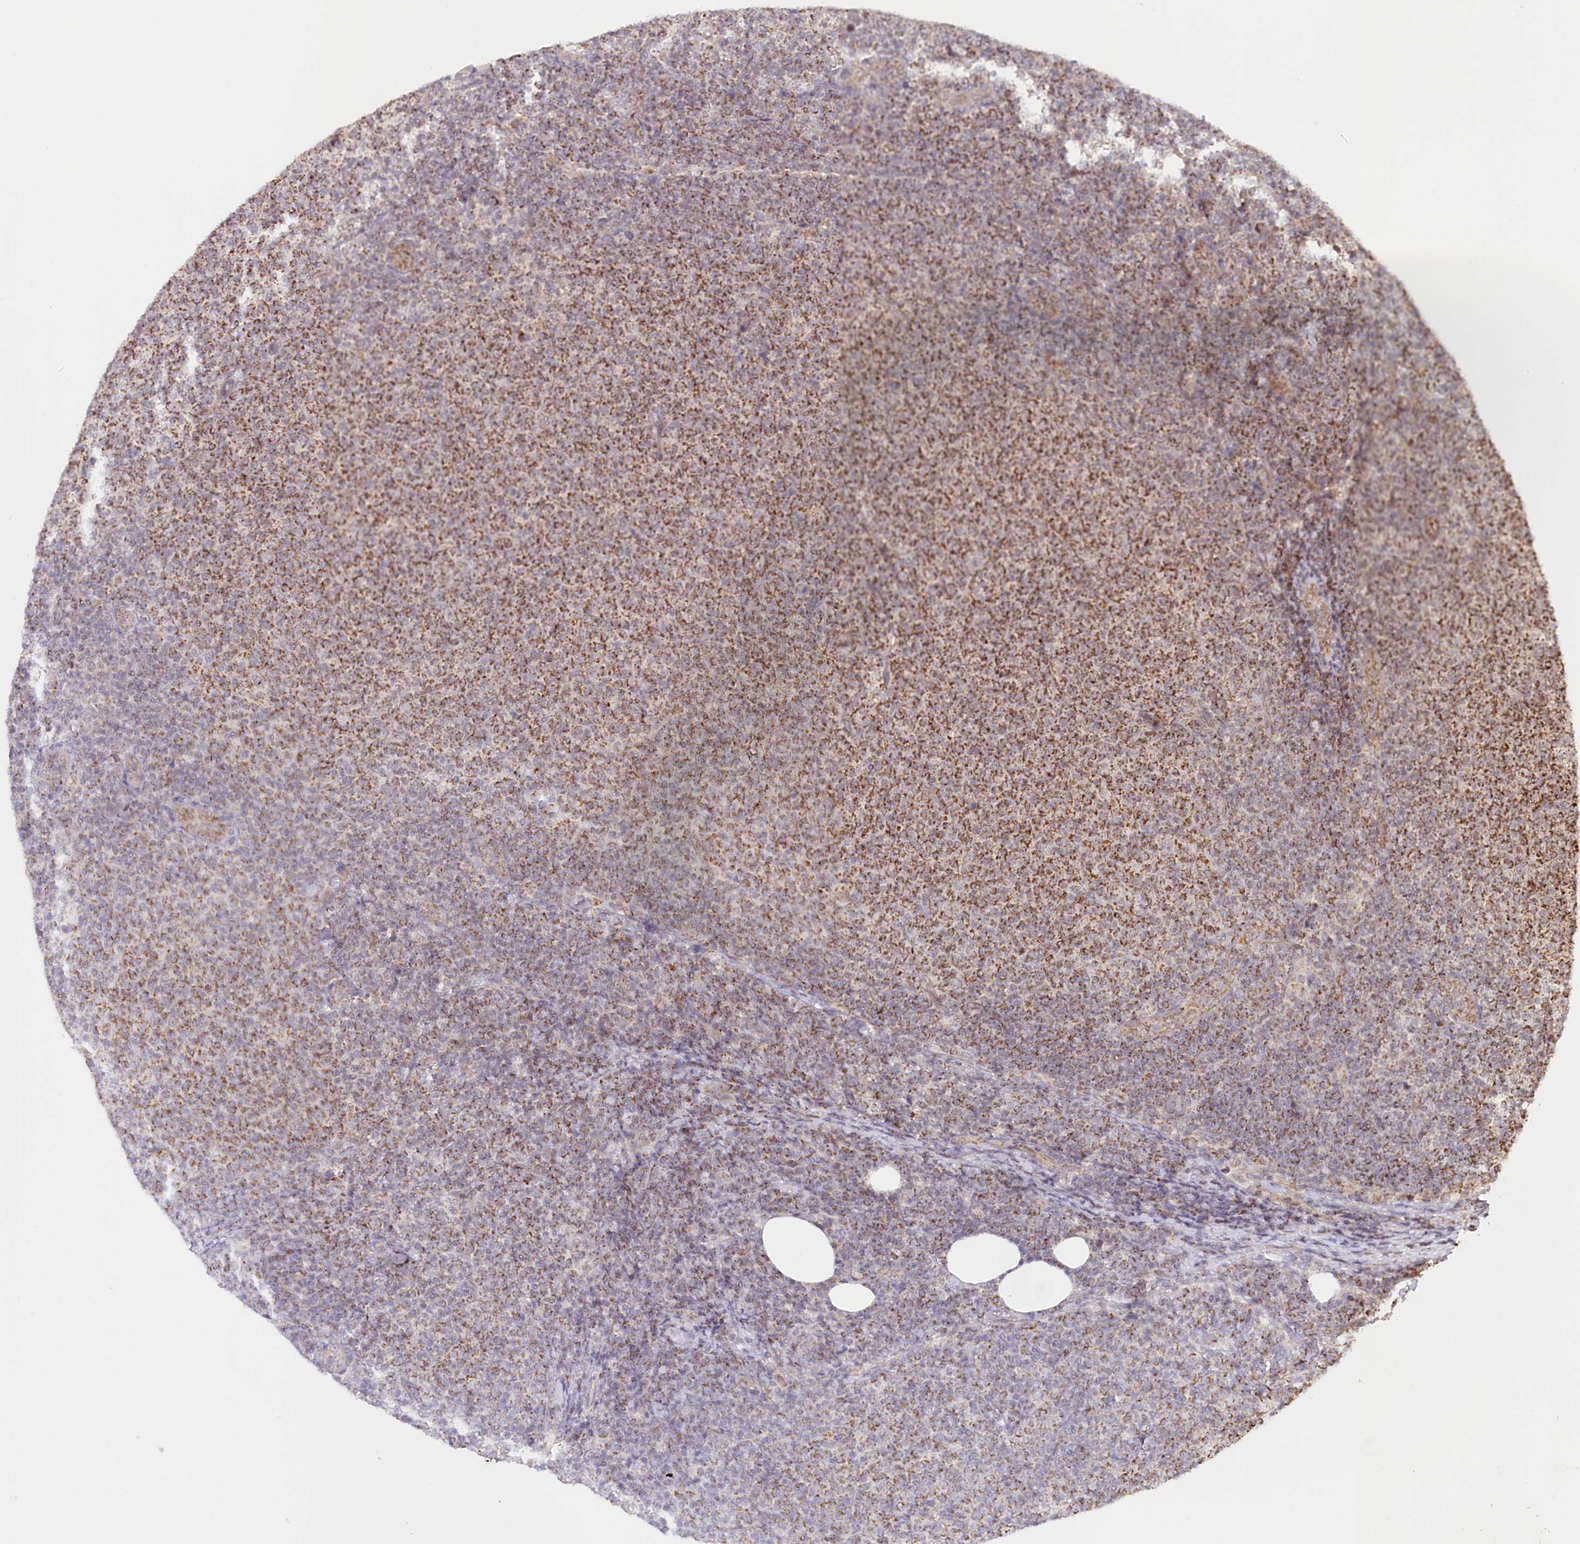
{"staining": {"intensity": "moderate", "quantity": ">75%", "location": "cytoplasmic/membranous"}, "tissue": "lymphoma", "cell_type": "Tumor cells", "image_type": "cancer", "snomed": [{"axis": "morphology", "description": "Malignant lymphoma, non-Hodgkin's type, Low grade"}, {"axis": "topography", "description": "Lymph node"}], "caption": "Human lymphoma stained with a brown dye reveals moderate cytoplasmic/membranous positive staining in about >75% of tumor cells.", "gene": "RTN4IP1", "patient": {"sex": "male", "age": 66}}